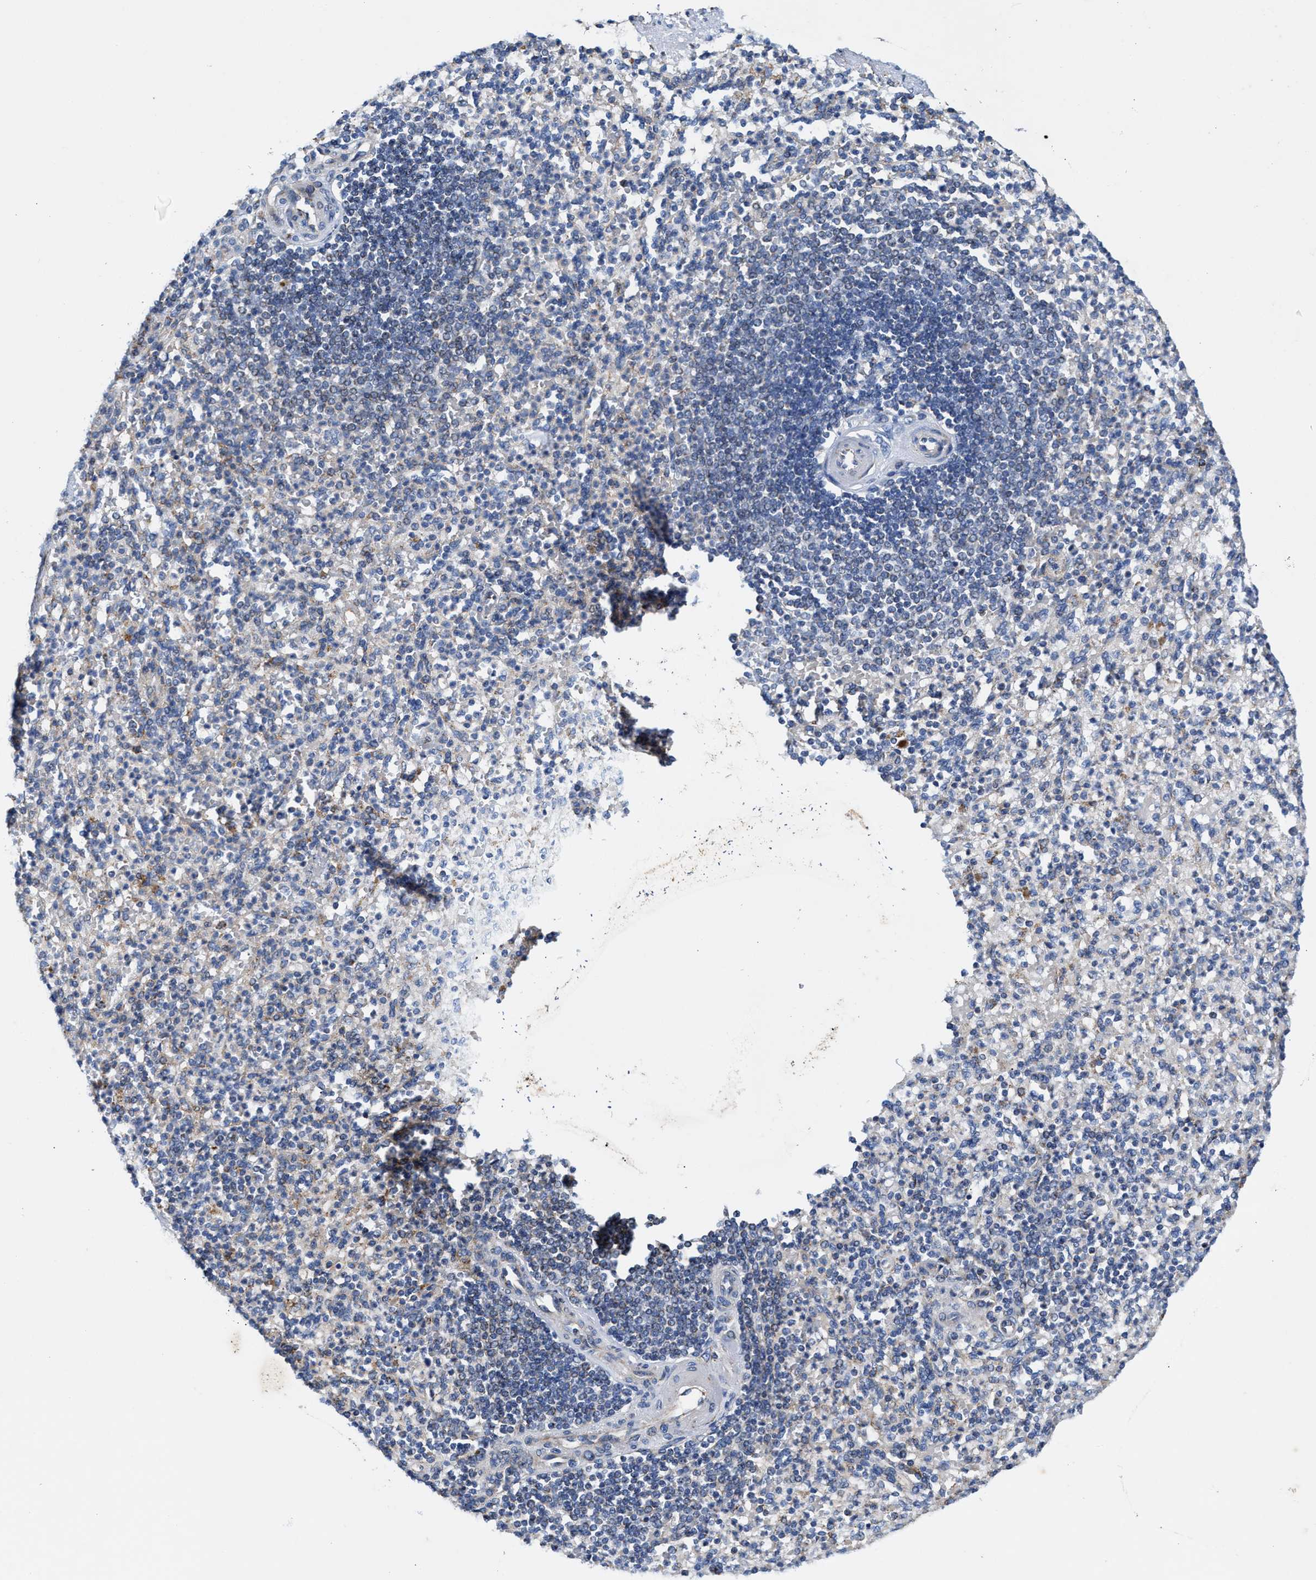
{"staining": {"intensity": "negative", "quantity": "none", "location": "none"}, "tissue": "spleen", "cell_type": "Cells in red pulp", "image_type": "normal", "snomed": [{"axis": "morphology", "description": "Normal tissue, NOS"}, {"axis": "topography", "description": "Spleen"}], "caption": "Cells in red pulp show no significant staining in benign spleen. (Brightfield microscopy of DAB immunohistochemistry at high magnification).", "gene": "JAG1", "patient": {"sex": "female", "age": 74}}